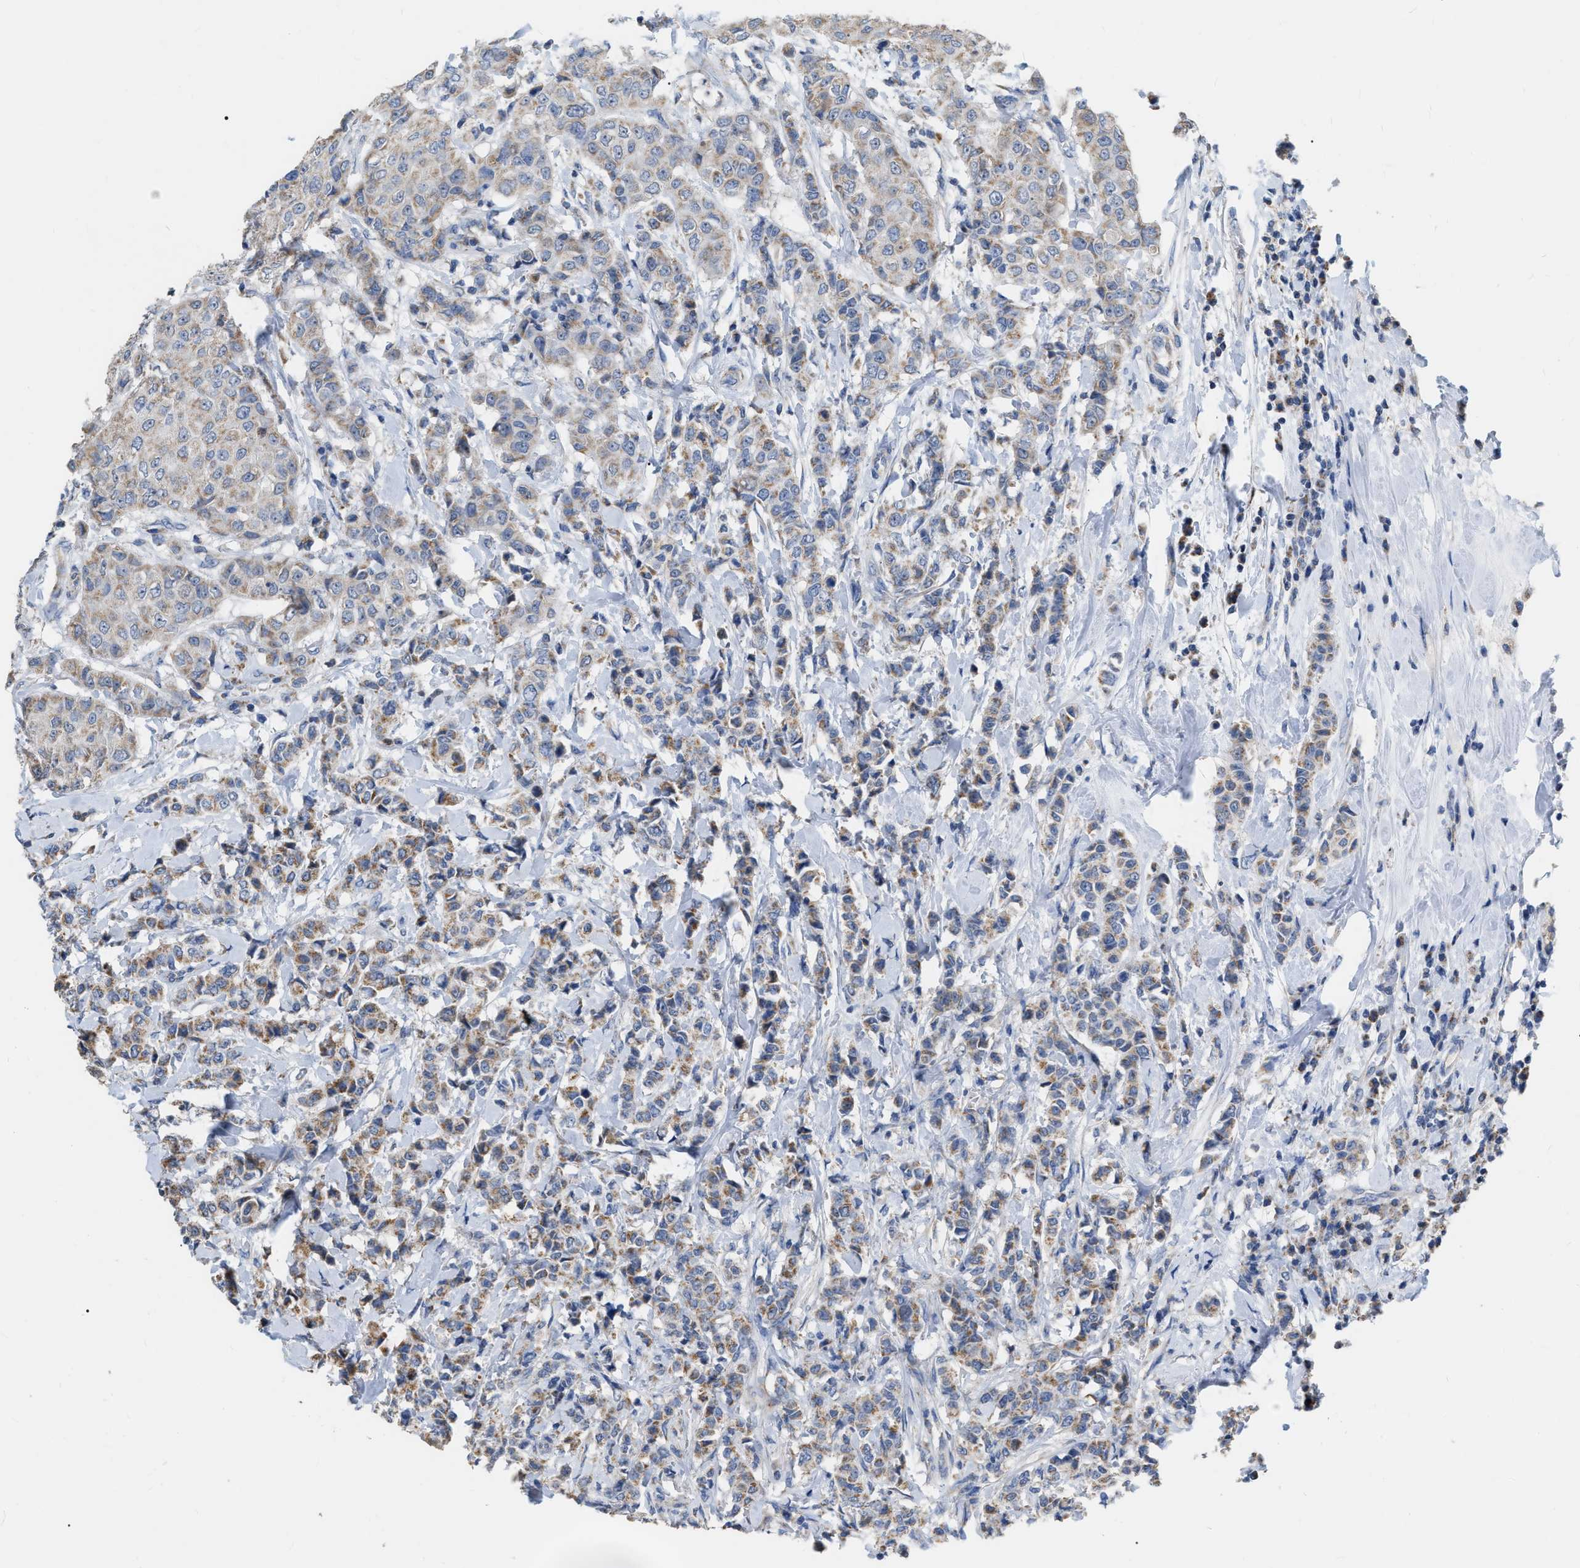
{"staining": {"intensity": "weak", "quantity": ">75%", "location": "cytoplasmic/membranous"}, "tissue": "breast cancer", "cell_type": "Tumor cells", "image_type": "cancer", "snomed": [{"axis": "morphology", "description": "Duct carcinoma"}, {"axis": "topography", "description": "Breast"}], "caption": "There is low levels of weak cytoplasmic/membranous staining in tumor cells of breast cancer (infiltrating ductal carcinoma), as demonstrated by immunohistochemical staining (brown color).", "gene": "DDX56", "patient": {"sex": "female", "age": 27}}